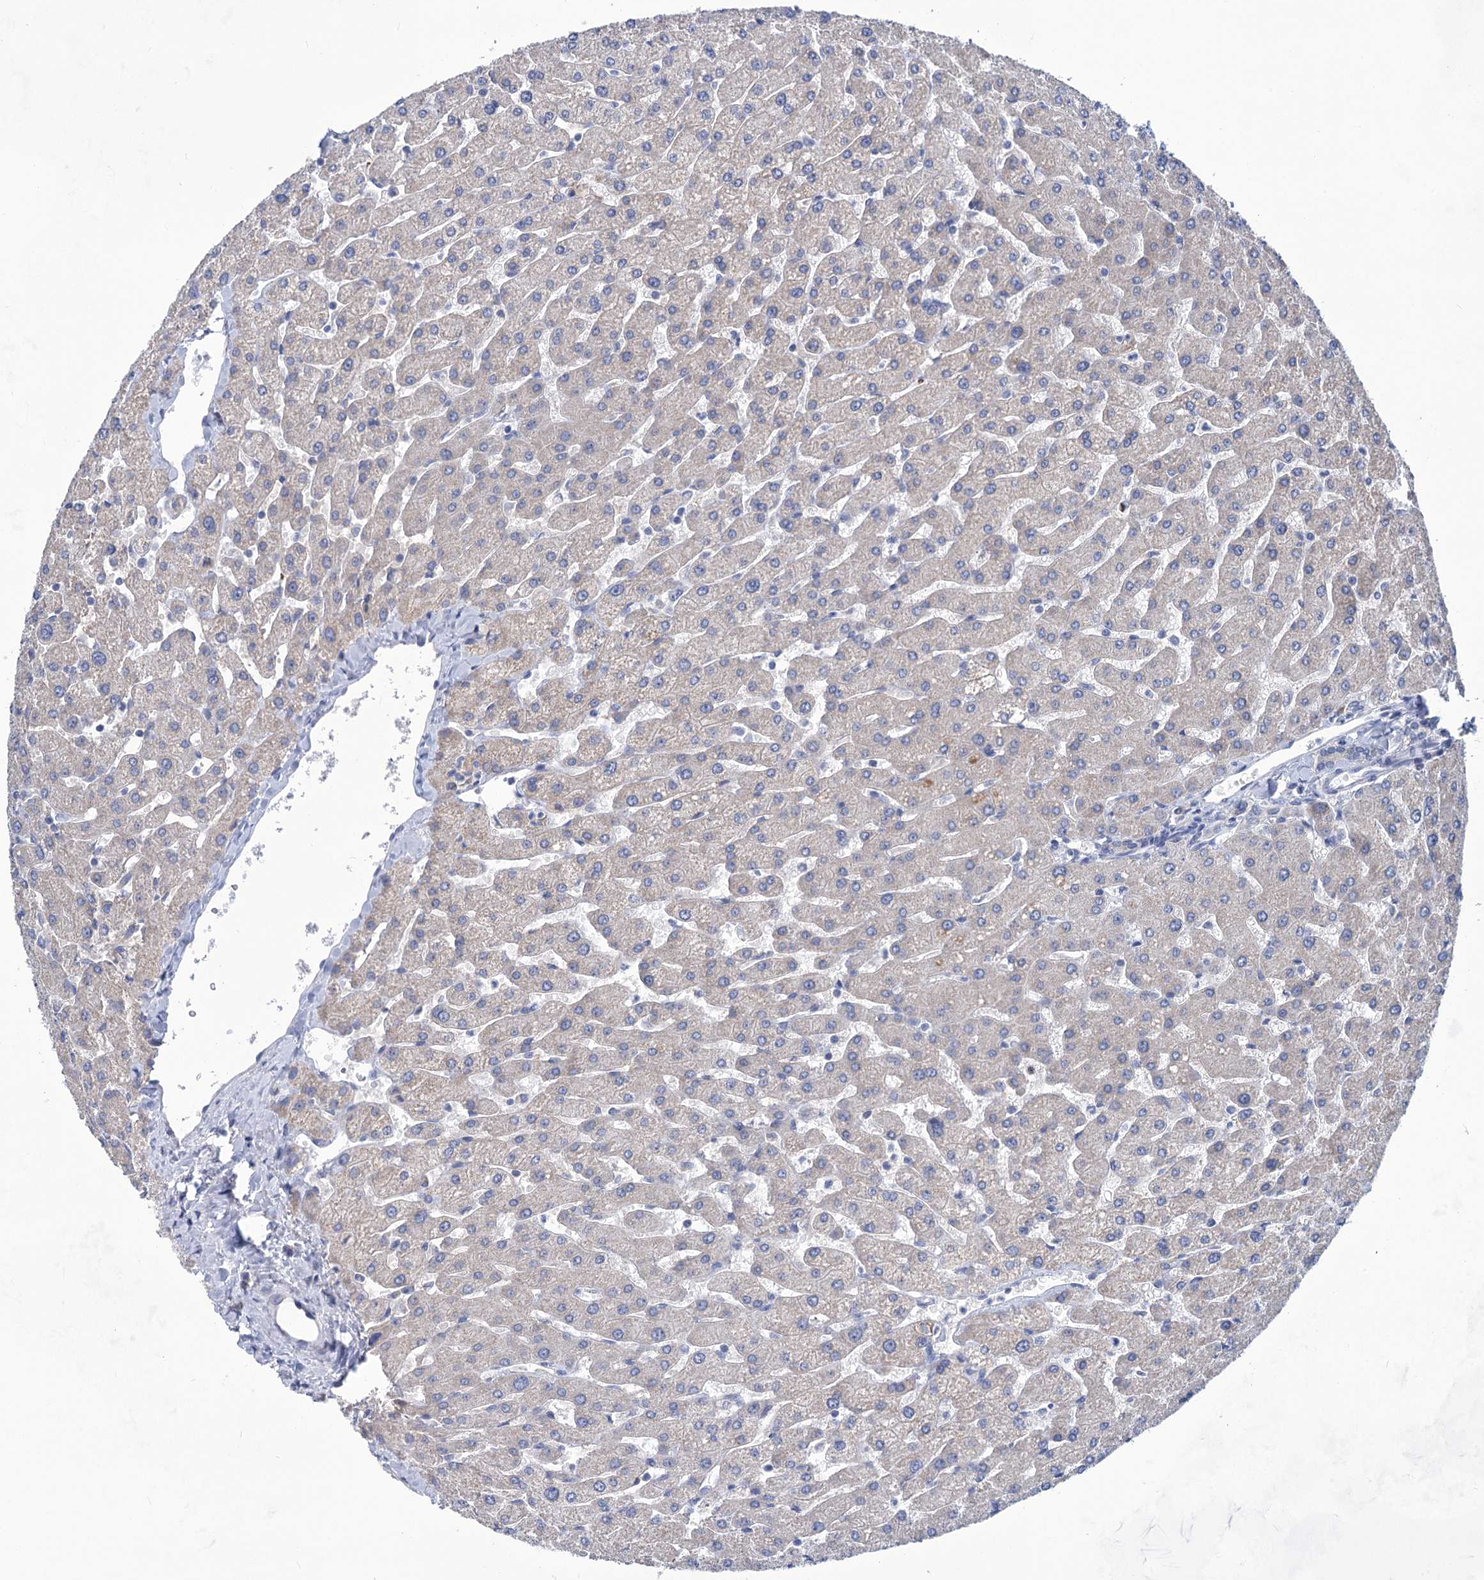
{"staining": {"intensity": "negative", "quantity": "none", "location": "none"}, "tissue": "liver", "cell_type": "Cholangiocytes", "image_type": "normal", "snomed": [{"axis": "morphology", "description": "Normal tissue, NOS"}, {"axis": "topography", "description": "Liver"}], "caption": "IHC image of normal liver: human liver stained with DAB shows no significant protein expression in cholangiocytes.", "gene": "TTC17", "patient": {"sex": "male", "age": 55}}